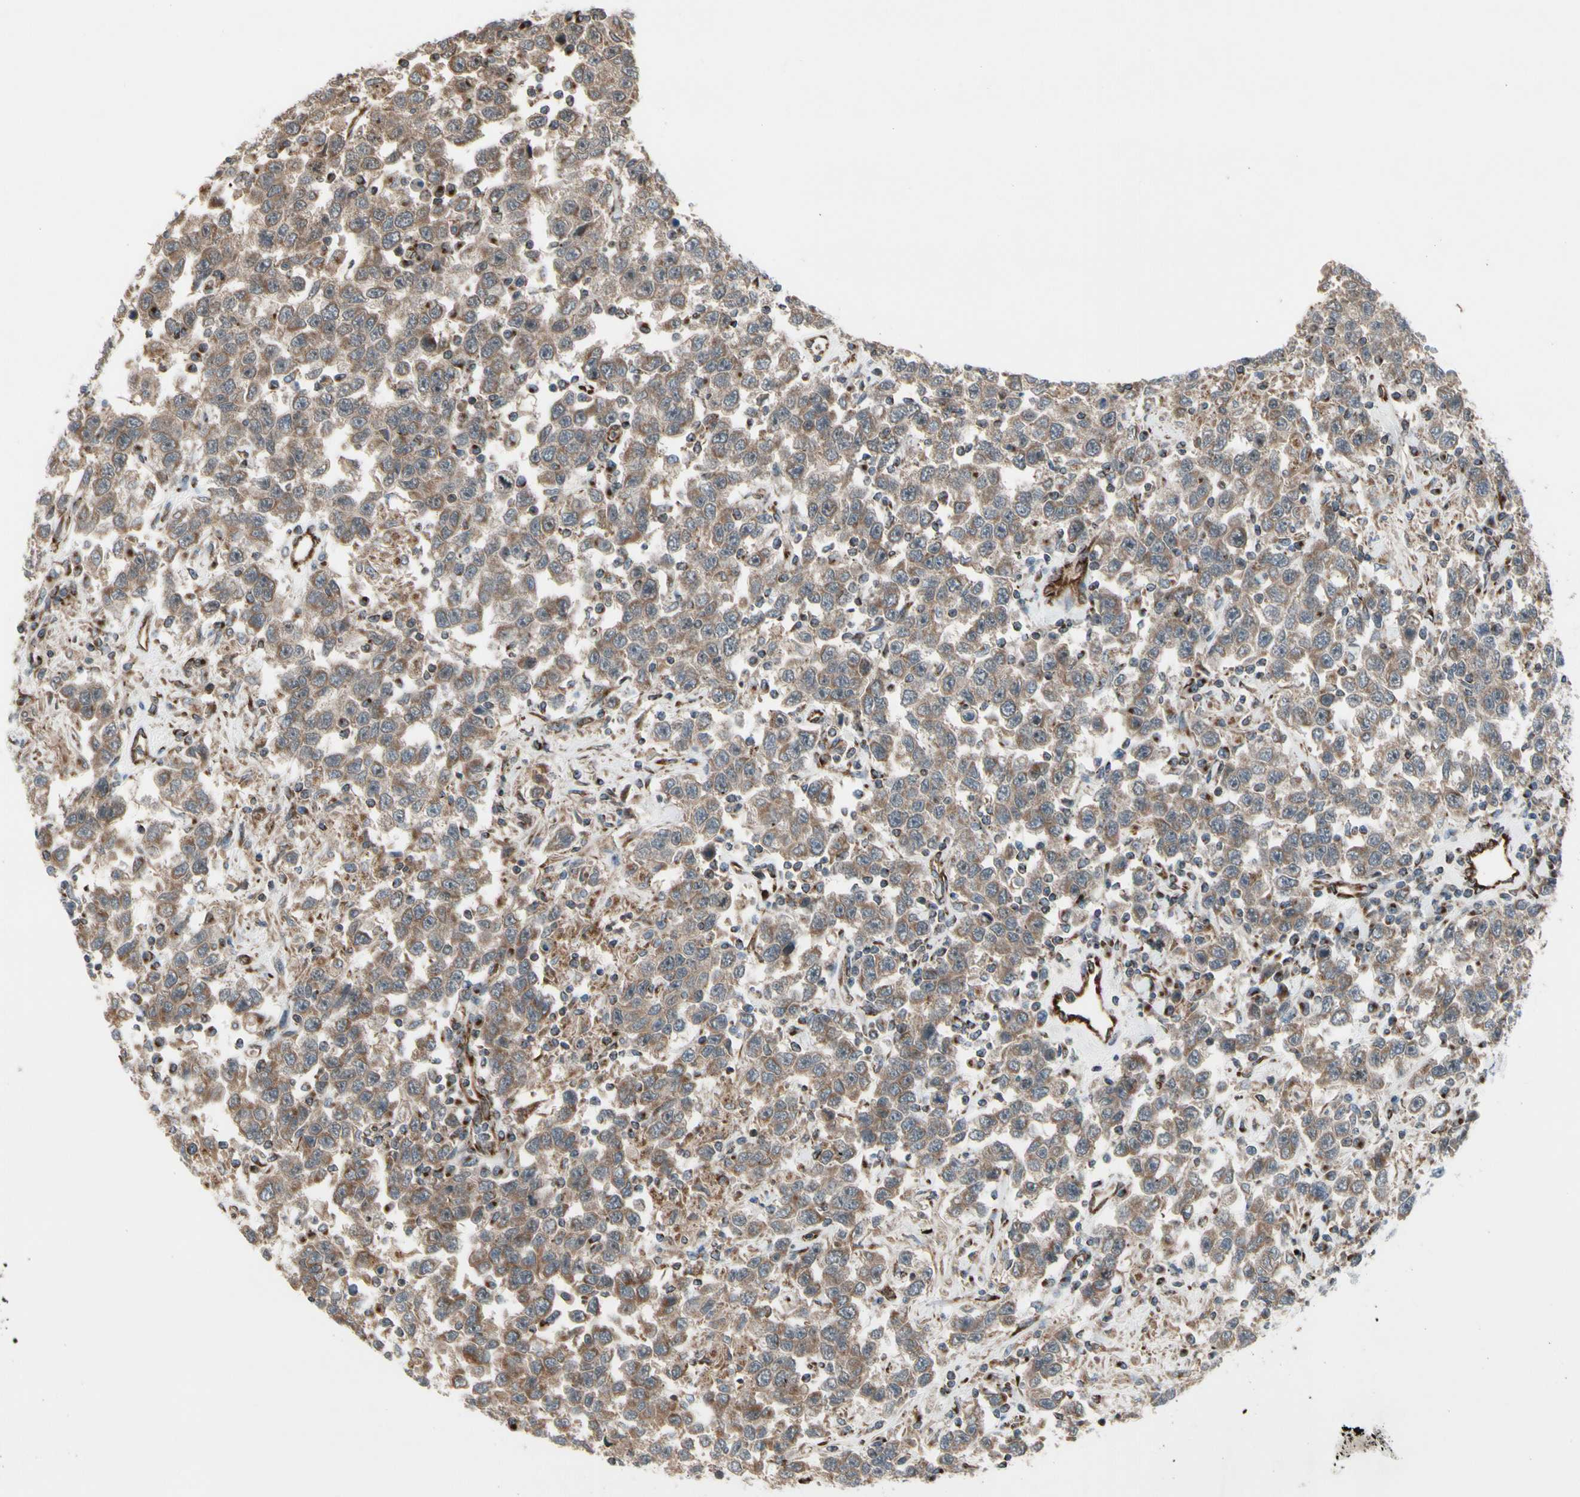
{"staining": {"intensity": "moderate", "quantity": ">75%", "location": "cytoplasmic/membranous"}, "tissue": "testis cancer", "cell_type": "Tumor cells", "image_type": "cancer", "snomed": [{"axis": "morphology", "description": "Seminoma, NOS"}, {"axis": "topography", "description": "Testis"}], "caption": "This histopathology image demonstrates IHC staining of testis seminoma, with medium moderate cytoplasmic/membranous expression in approximately >75% of tumor cells.", "gene": "SLC39A9", "patient": {"sex": "male", "age": 41}}